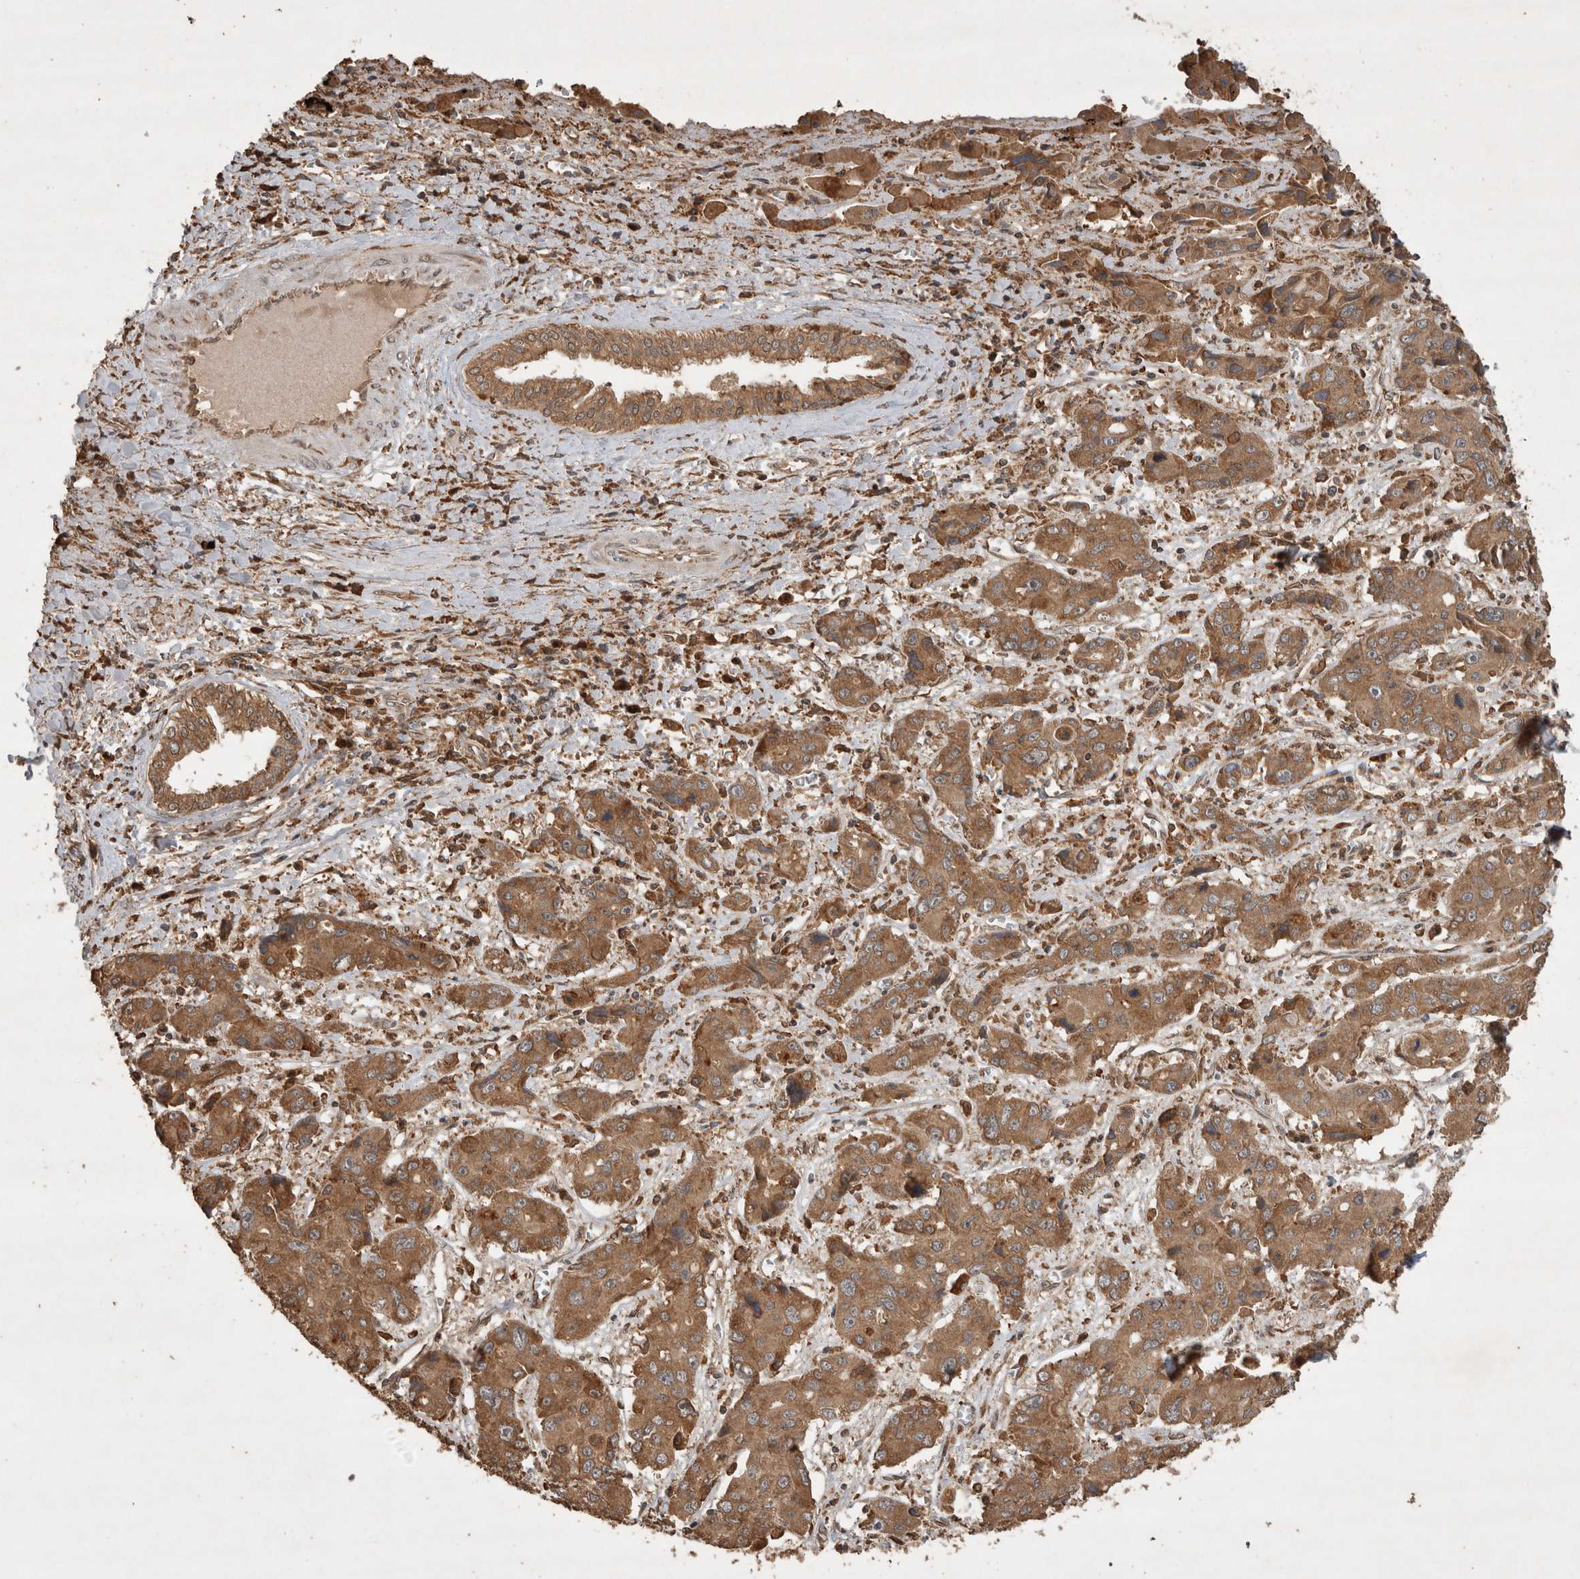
{"staining": {"intensity": "moderate", "quantity": ">75%", "location": "cytoplasmic/membranous"}, "tissue": "liver cancer", "cell_type": "Tumor cells", "image_type": "cancer", "snomed": [{"axis": "morphology", "description": "Cholangiocarcinoma"}, {"axis": "topography", "description": "Liver"}], "caption": "The immunohistochemical stain shows moderate cytoplasmic/membranous expression in tumor cells of liver cancer tissue.", "gene": "OTUD7B", "patient": {"sex": "male", "age": 67}}